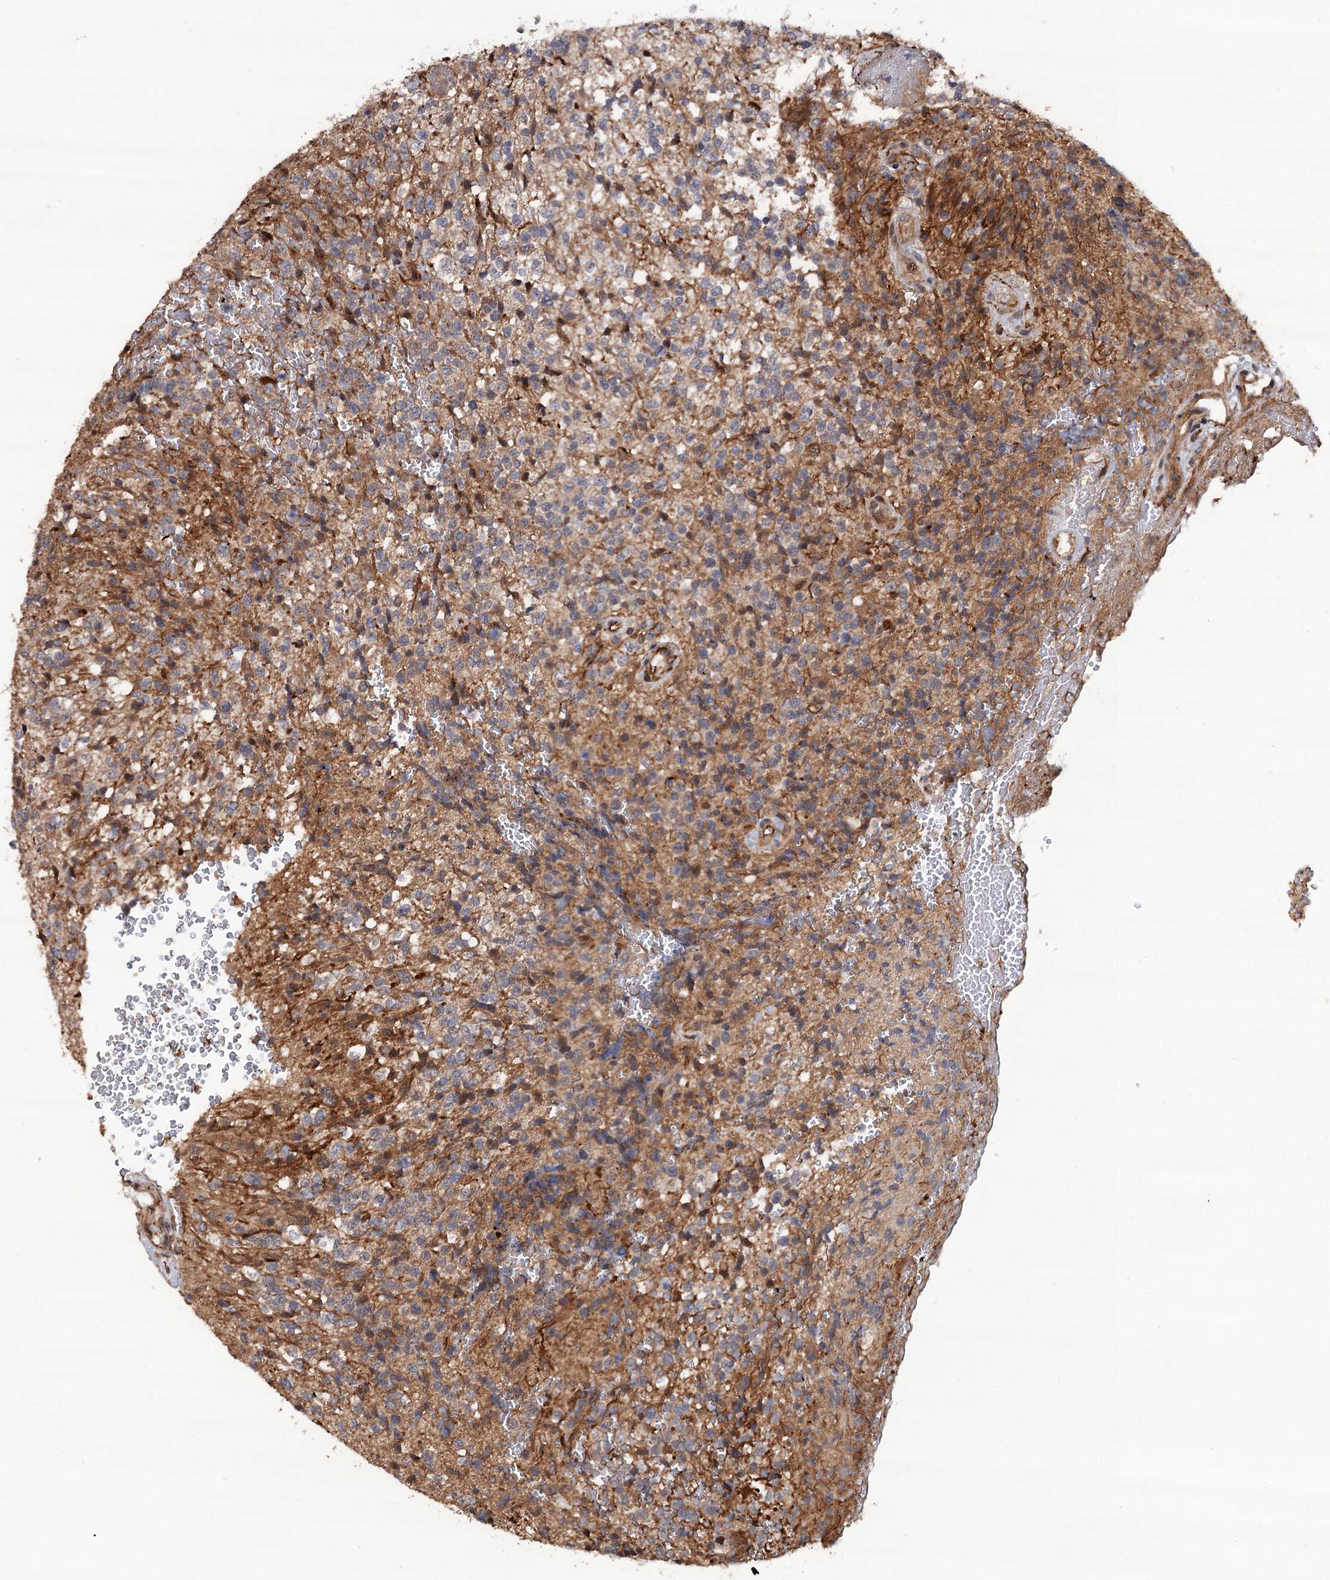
{"staining": {"intensity": "weak", "quantity": "25%-75%", "location": "cytoplasmic/membranous"}, "tissue": "glioma", "cell_type": "Tumor cells", "image_type": "cancer", "snomed": [{"axis": "morphology", "description": "Glioma, malignant, High grade"}, {"axis": "topography", "description": "Brain"}], "caption": "Malignant glioma (high-grade) stained with a brown dye displays weak cytoplasmic/membranous positive positivity in about 25%-75% of tumor cells.", "gene": "FSIP1", "patient": {"sex": "male", "age": 56}}